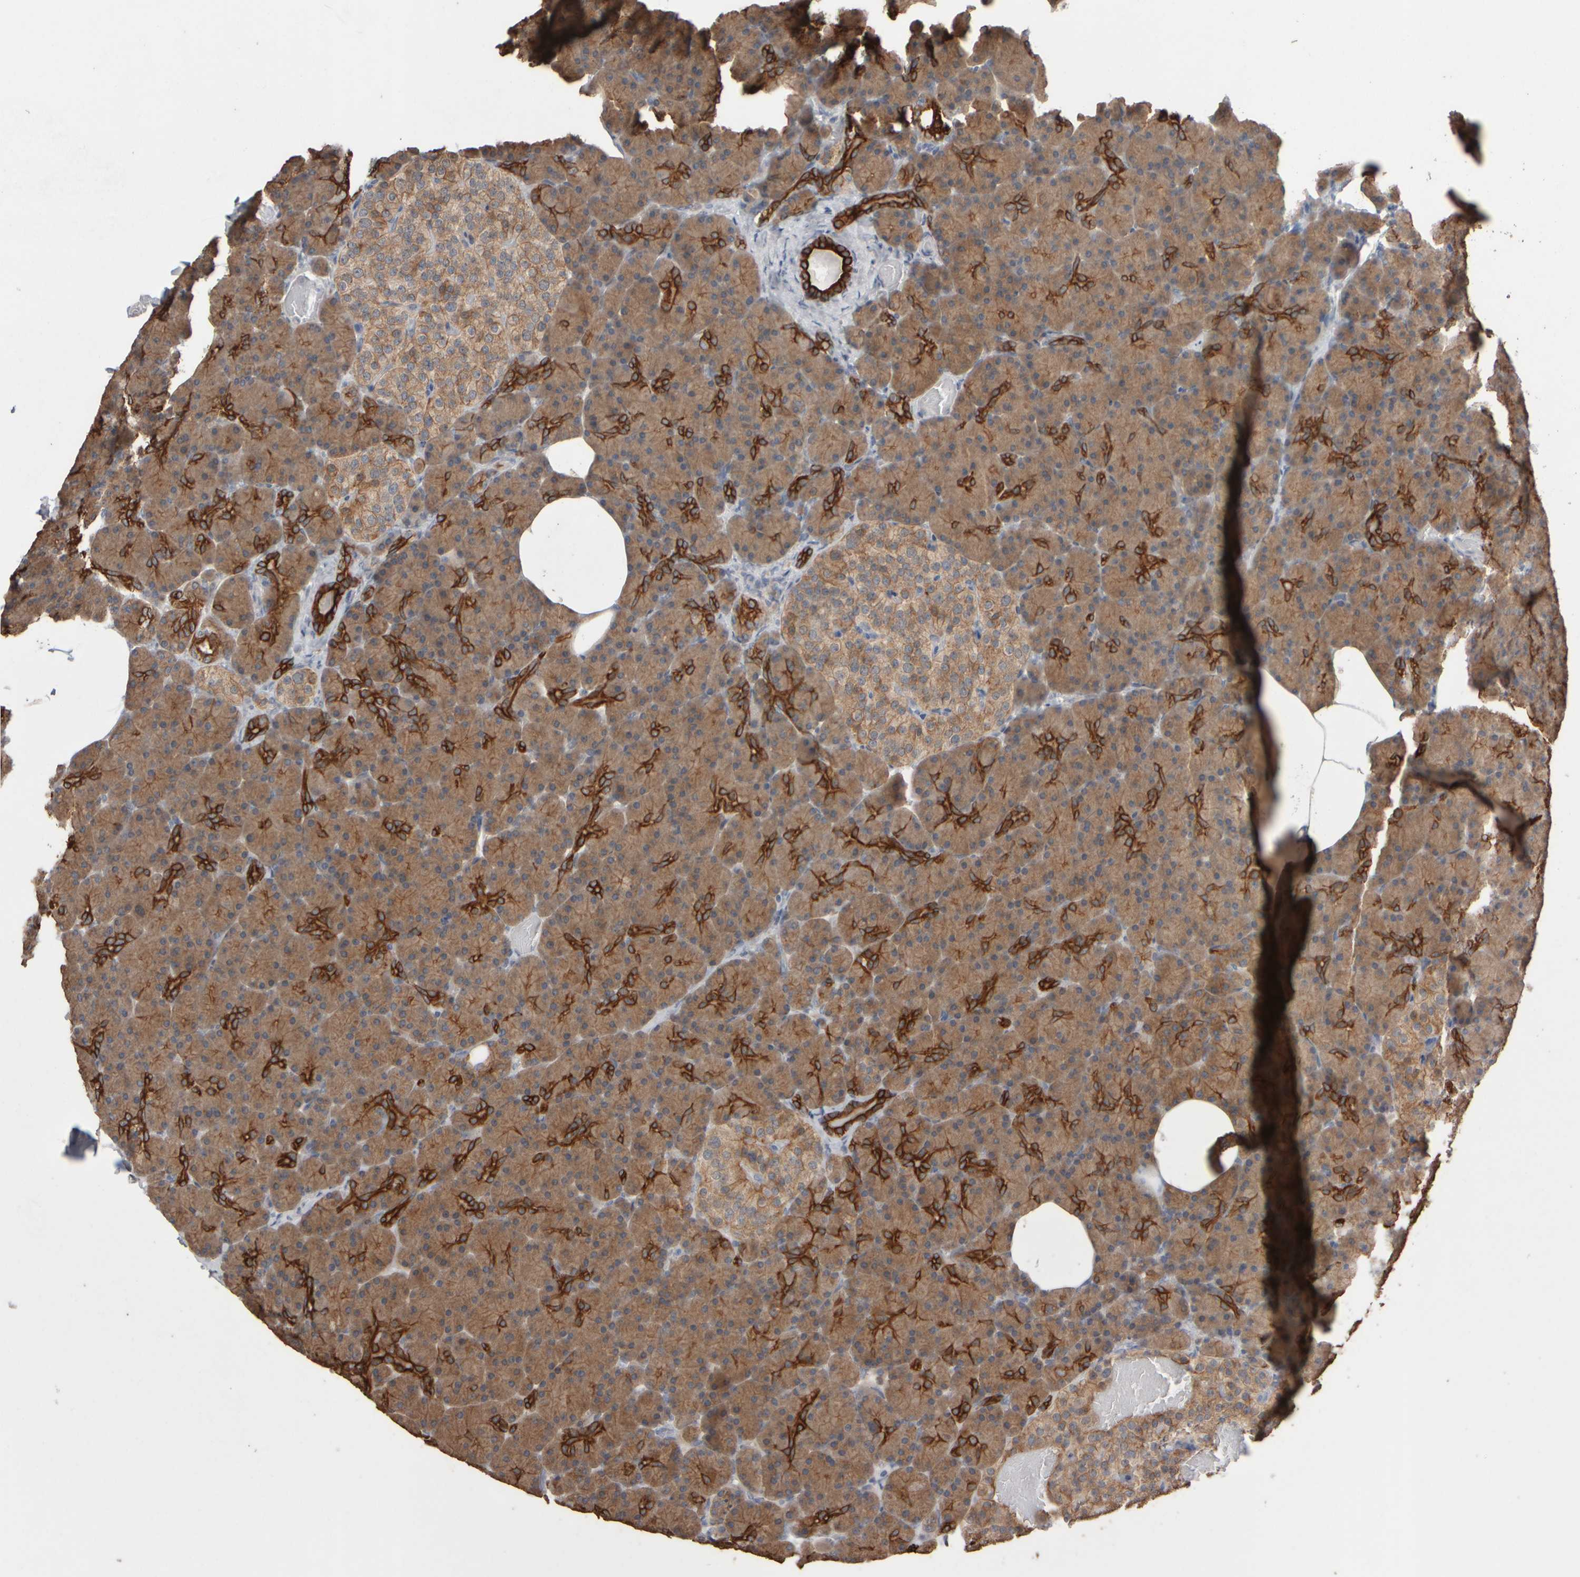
{"staining": {"intensity": "strong", "quantity": ">75%", "location": "cytoplasmic/membranous"}, "tissue": "pancreas", "cell_type": "Exocrine glandular cells", "image_type": "normal", "snomed": [{"axis": "morphology", "description": "Normal tissue, NOS"}, {"axis": "topography", "description": "Pancreas"}], "caption": "The histopathology image shows a brown stain indicating the presence of a protein in the cytoplasmic/membranous of exocrine glandular cells in pancreas. (brown staining indicates protein expression, while blue staining denotes nuclei).", "gene": "EPHX2", "patient": {"sex": "female", "age": 43}}